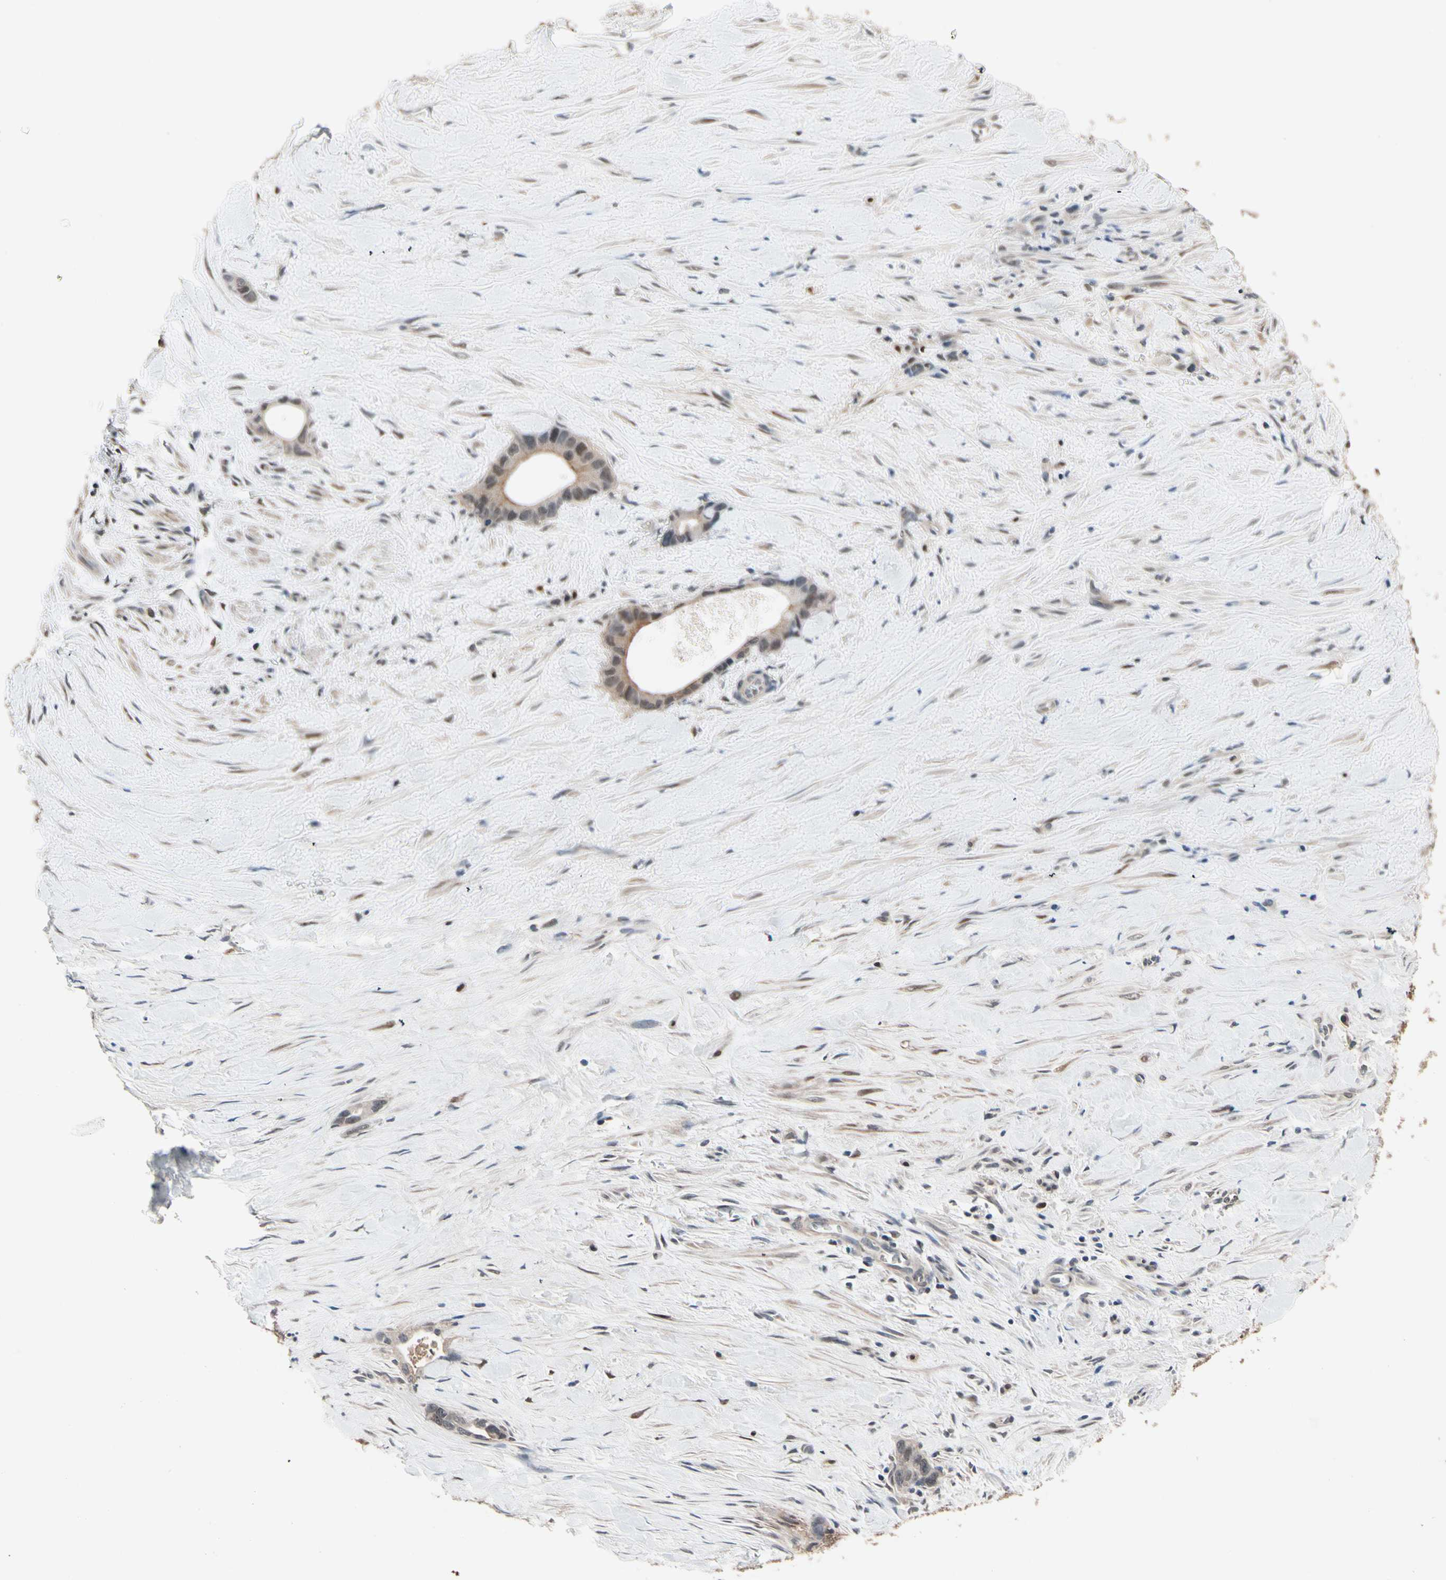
{"staining": {"intensity": "weak", "quantity": ">75%", "location": "cytoplasmic/membranous"}, "tissue": "liver cancer", "cell_type": "Tumor cells", "image_type": "cancer", "snomed": [{"axis": "morphology", "description": "Cholangiocarcinoma"}, {"axis": "topography", "description": "Liver"}], "caption": "Weak cytoplasmic/membranous positivity is present in approximately >75% of tumor cells in liver cancer (cholangiocarcinoma).", "gene": "PRDX6", "patient": {"sex": "female", "age": 55}}